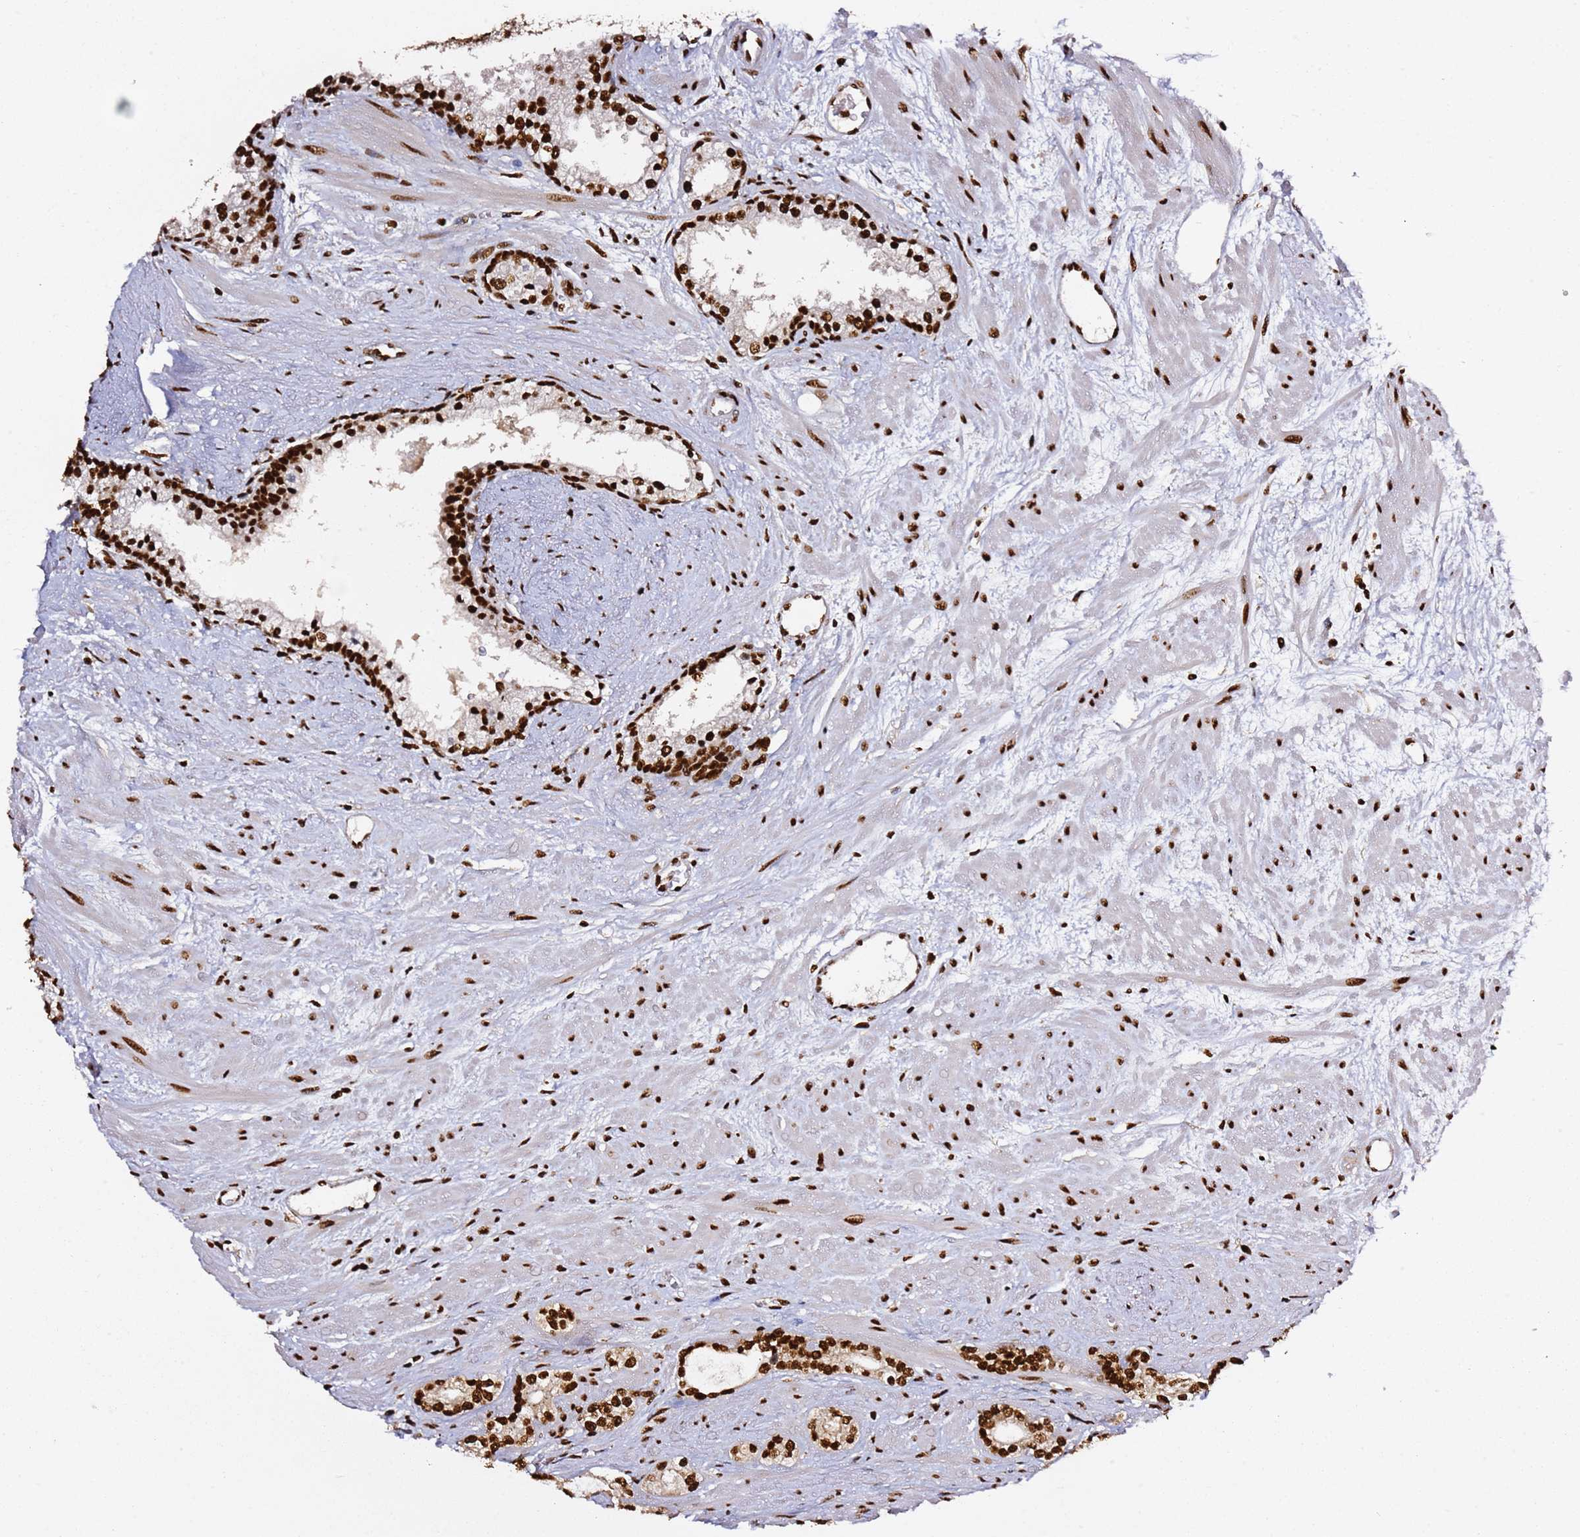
{"staining": {"intensity": "strong", "quantity": ">75%", "location": "nuclear"}, "tissue": "prostate cancer", "cell_type": "Tumor cells", "image_type": "cancer", "snomed": [{"axis": "morphology", "description": "Adenocarcinoma, High grade"}, {"axis": "topography", "description": "Prostate"}], "caption": "A photomicrograph showing strong nuclear positivity in about >75% of tumor cells in high-grade adenocarcinoma (prostate), as visualized by brown immunohistochemical staining.", "gene": "C6orf226", "patient": {"sex": "male", "age": 64}}